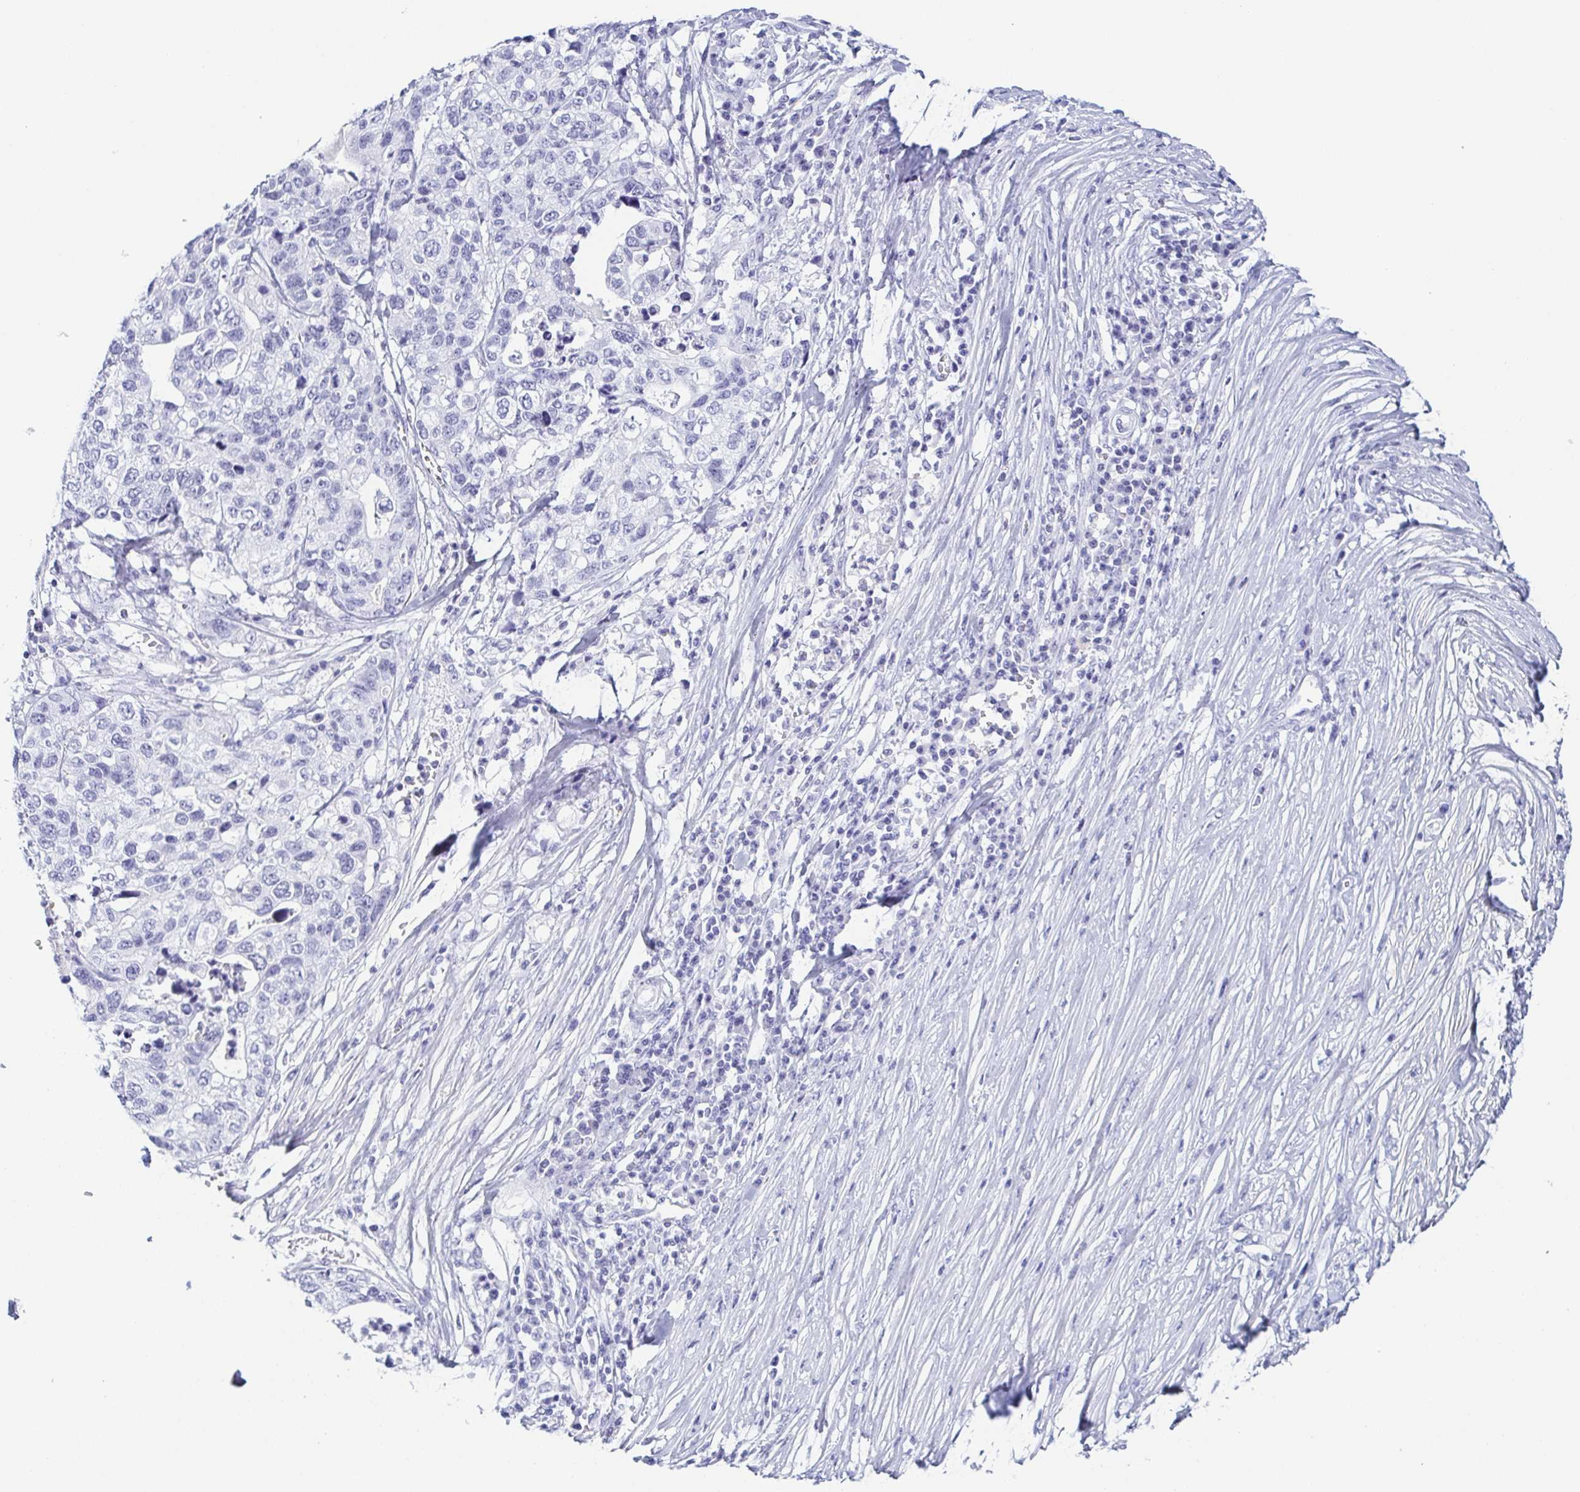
{"staining": {"intensity": "negative", "quantity": "none", "location": "none"}, "tissue": "stomach cancer", "cell_type": "Tumor cells", "image_type": "cancer", "snomed": [{"axis": "morphology", "description": "Adenocarcinoma, NOS"}, {"axis": "topography", "description": "Stomach, upper"}], "caption": "The image demonstrates no significant positivity in tumor cells of stomach cancer. (DAB (3,3'-diaminobenzidine) immunohistochemistry, high magnification).", "gene": "ZG16B", "patient": {"sex": "female", "age": 67}}